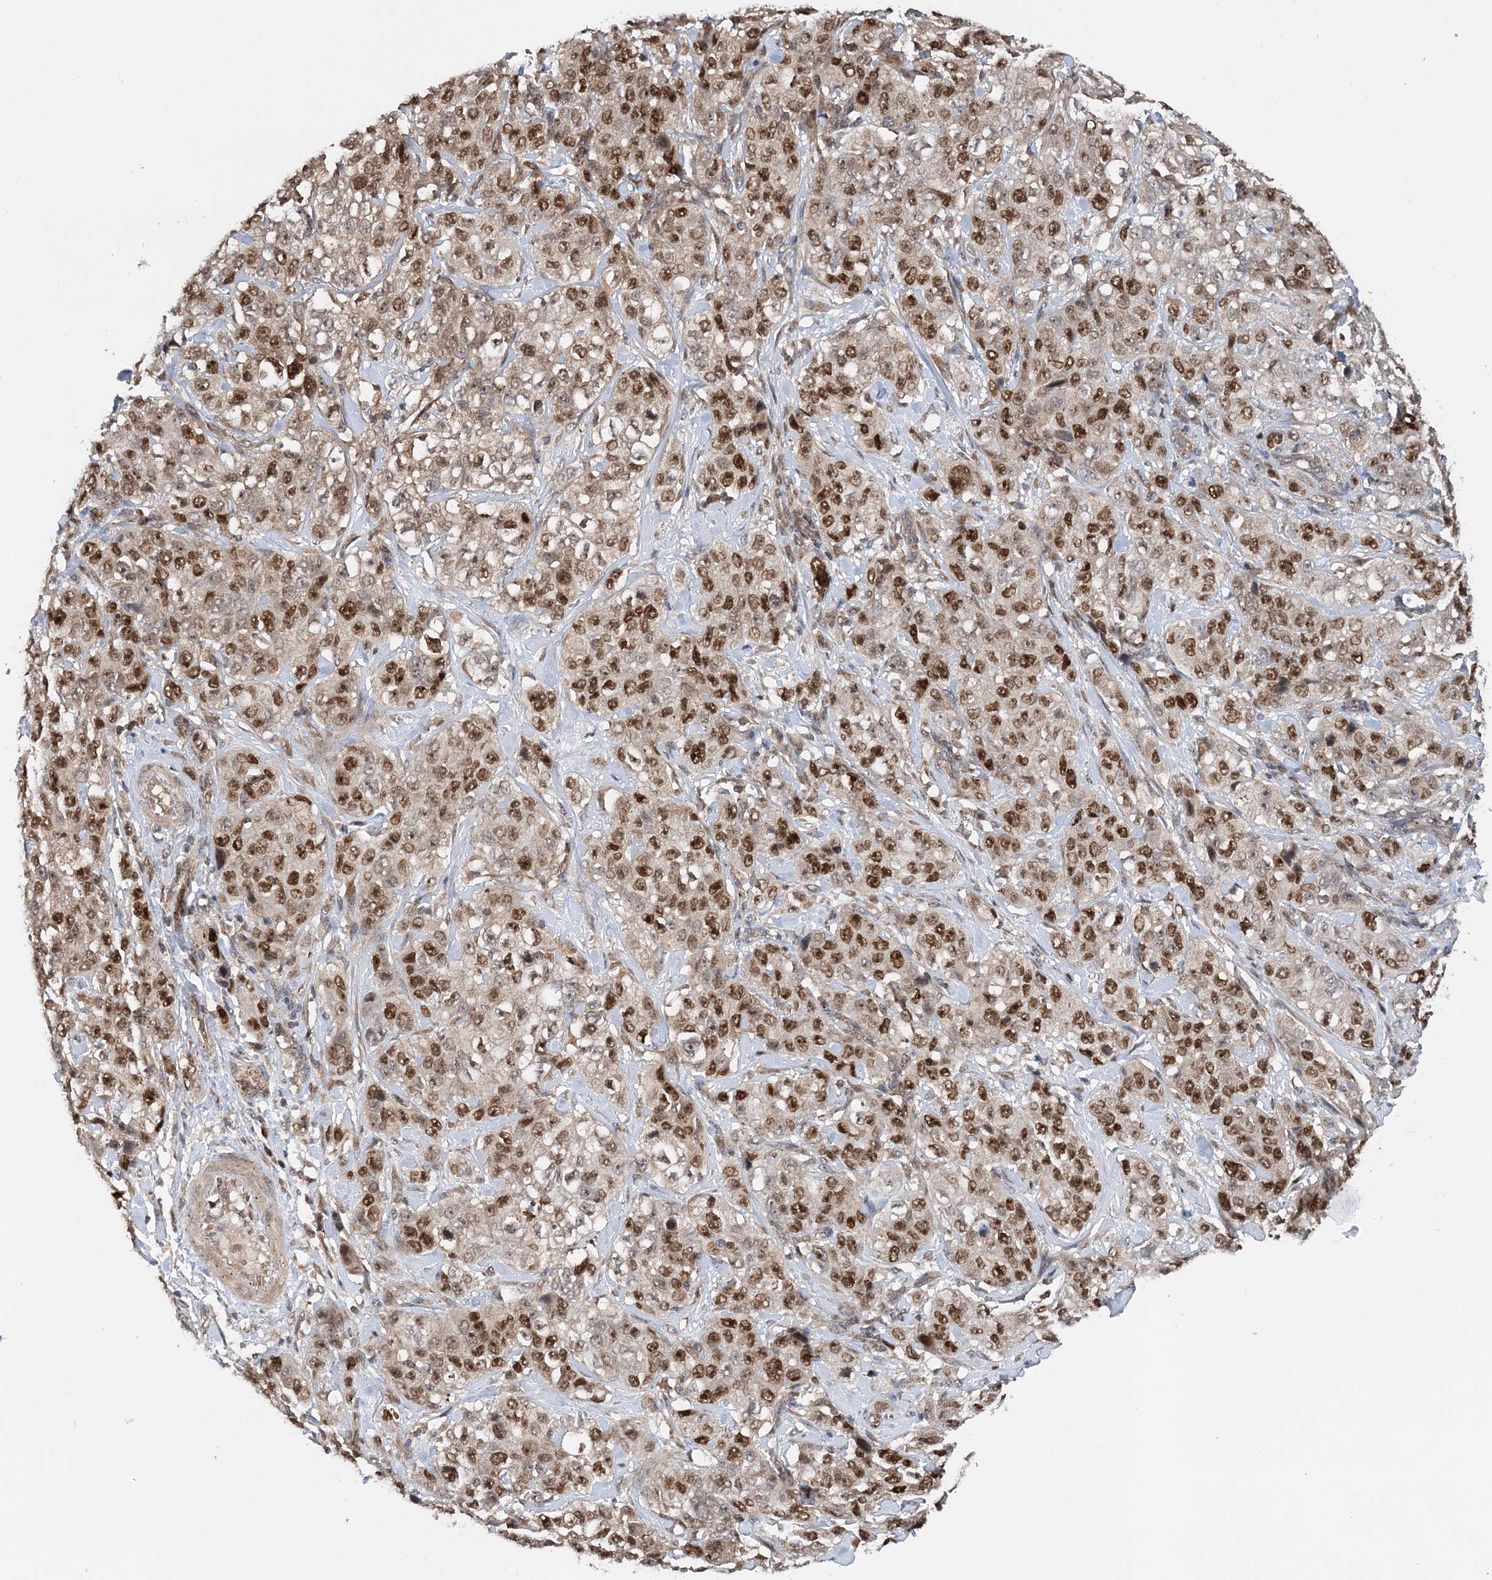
{"staining": {"intensity": "moderate", "quantity": ">75%", "location": "nuclear"}, "tissue": "stomach cancer", "cell_type": "Tumor cells", "image_type": "cancer", "snomed": [{"axis": "morphology", "description": "Adenocarcinoma, NOS"}, {"axis": "topography", "description": "Stomach"}], "caption": "This is a micrograph of IHC staining of stomach cancer, which shows moderate staining in the nuclear of tumor cells.", "gene": "KIF4A", "patient": {"sex": "male", "age": 48}}